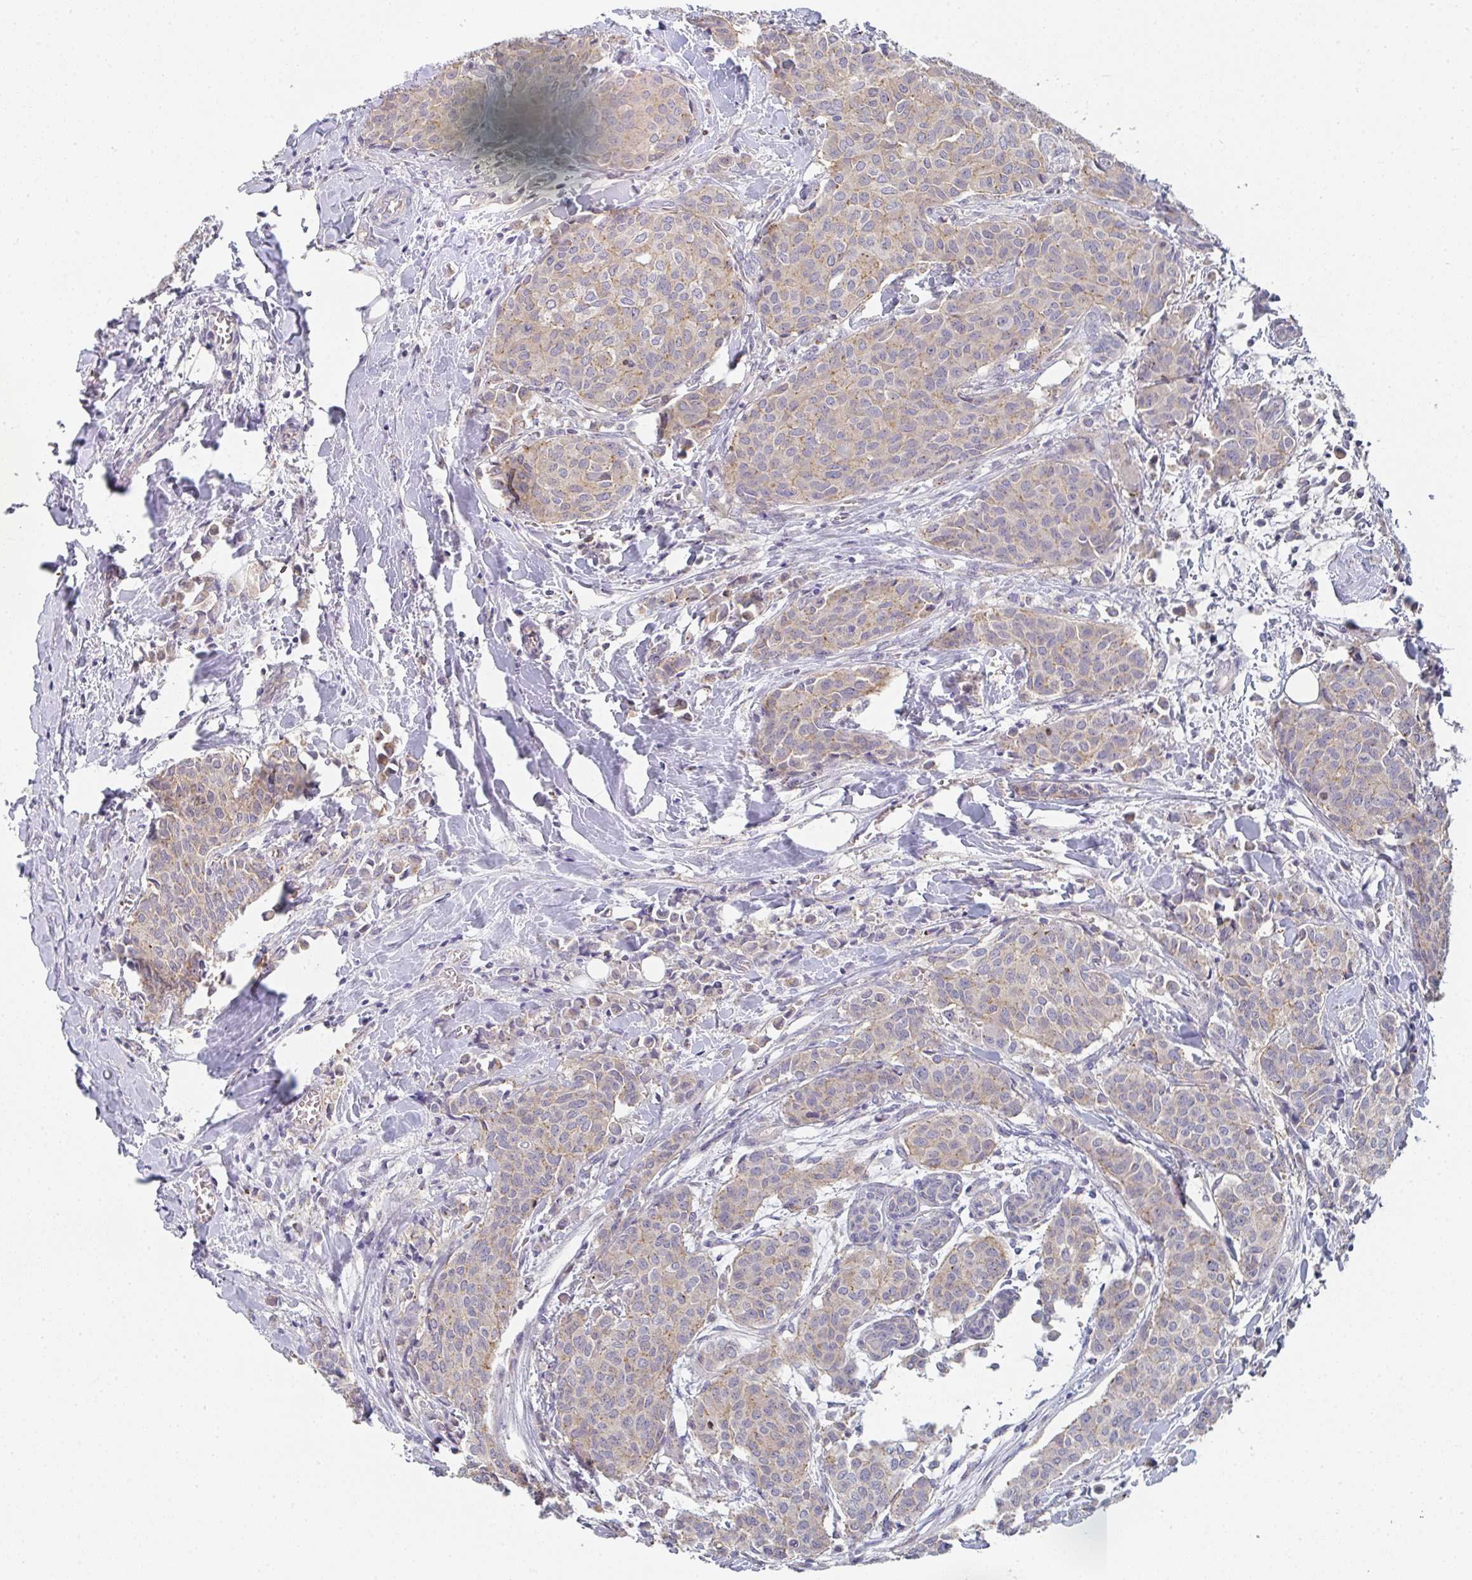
{"staining": {"intensity": "weak", "quantity": ">75%", "location": "cytoplasmic/membranous"}, "tissue": "breast cancer", "cell_type": "Tumor cells", "image_type": "cancer", "snomed": [{"axis": "morphology", "description": "Duct carcinoma"}, {"axis": "topography", "description": "Breast"}], "caption": "Immunohistochemical staining of intraductal carcinoma (breast) displays weak cytoplasmic/membranous protein staining in approximately >75% of tumor cells.", "gene": "CHMP5", "patient": {"sex": "female", "age": 47}}